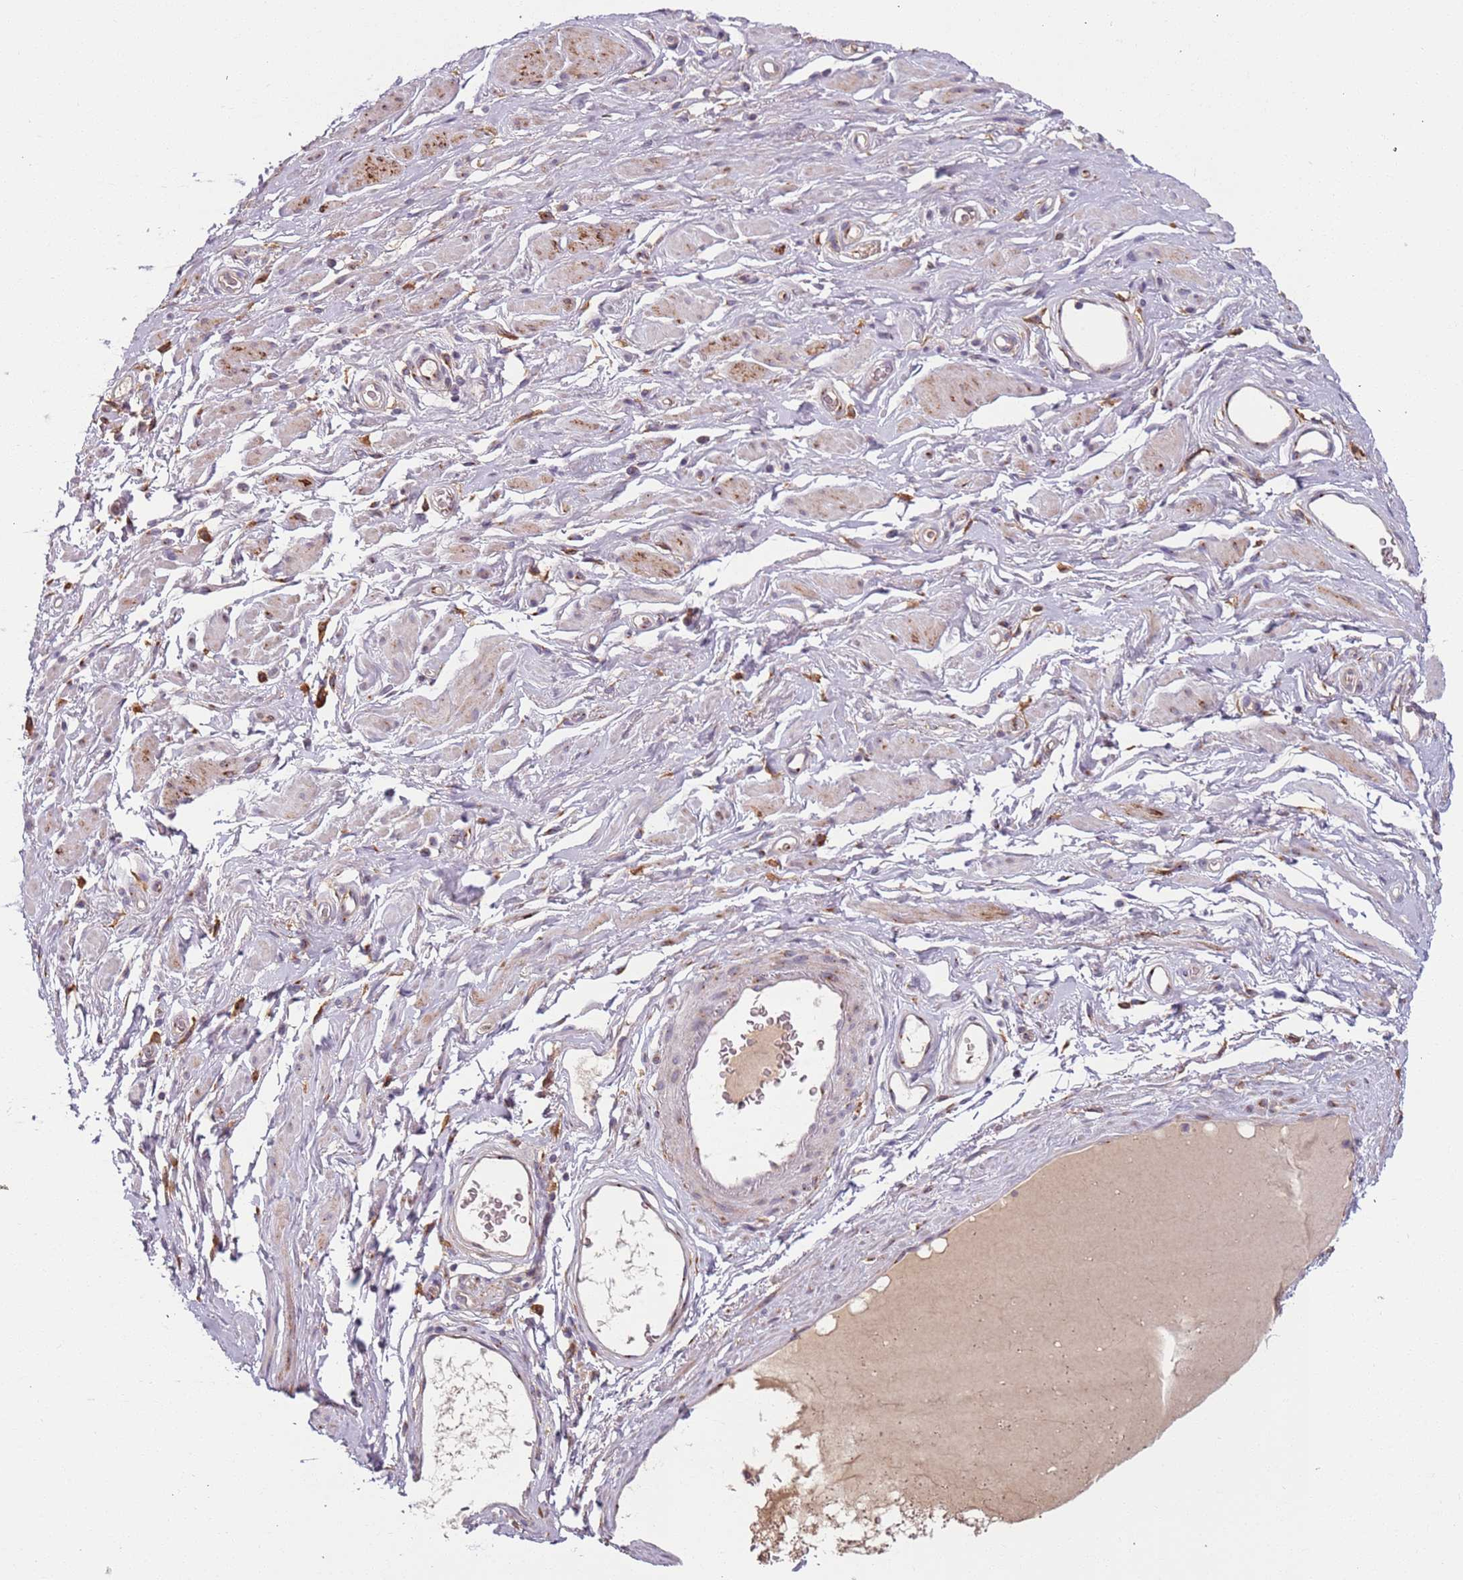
{"staining": {"intensity": "negative", "quantity": "none", "location": "none"}, "tissue": "adipose tissue", "cell_type": "Adipocytes", "image_type": "normal", "snomed": [{"axis": "morphology", "description": "Normal tissue, NOS"}, {"axis": "morphology", "description": "Adenocarcinoma, NOS"}, {"axis": "topography", "description": "Rectum"}, {"axis": "topography", "description": "Vagina"}, {"axis": "topography", "description": "Peripheral nerve tissue"}], "caption": "A micrograph of adipose tissue stained for a protein displays no brown staining in adipocytes. The staining is performed using DAB brown chromogen with nuclei counter-stained in using hematoxylin.", "gene": "AKTIP", "patient": {"sex": "female", "age": 71}}